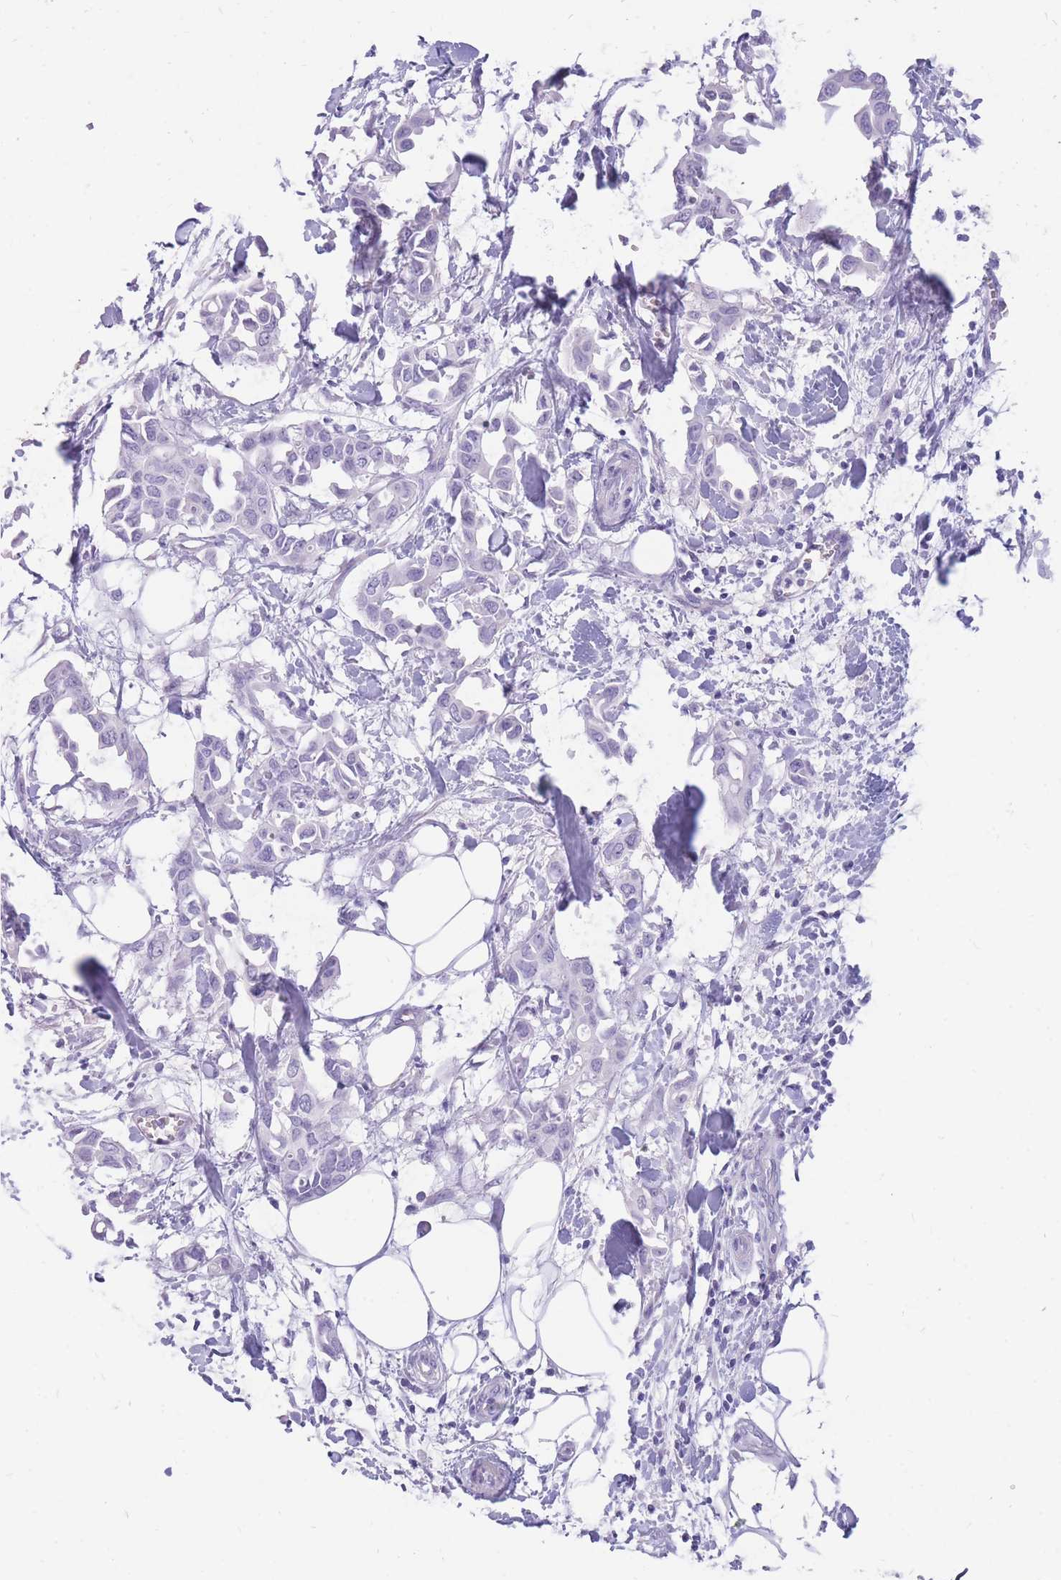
{"staining": {"intensity": "negative", "quantity": "none", "location": "none"}, "tissue": "breast cancer", "cell_type": "Tumor cells", "image_type": "cancer", "snomed": [{"axis": "morphology", "description": "Duct carcinoma"}, {"axis": "topography", "description": "Breast"}], "caption": "The immunohistochemistry photomicrograph has no significant staining in tumor cells of breast invasive ductal carcinoma tissue. (IHC, brightfield microscopy, high magnification).", "gene": "CYP21A2", "patient": {"sex": "female", "age": 41}}